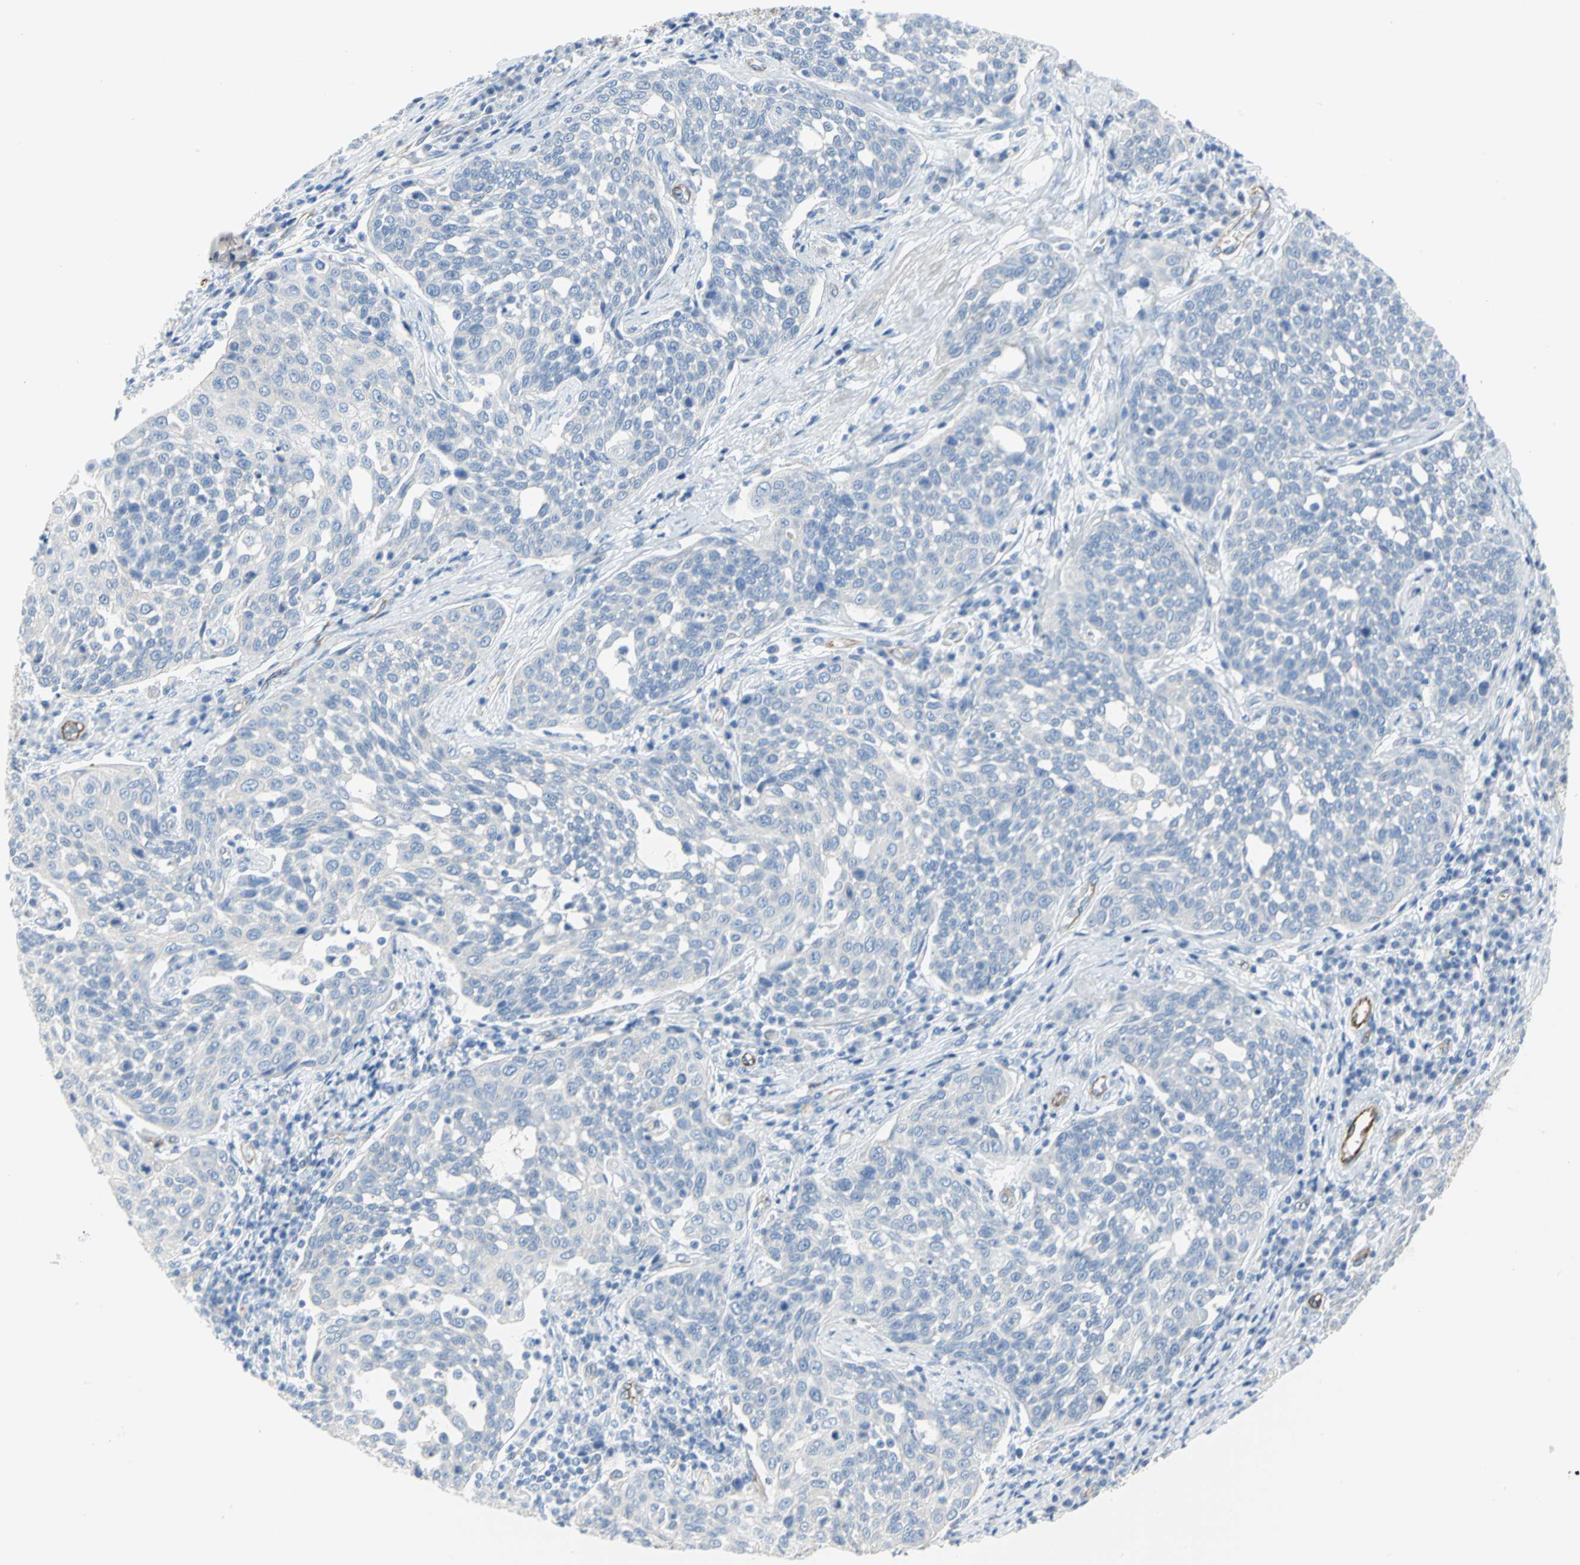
{"staining": {"intensity": "negative", "quantity": "none", "location": "none"}, "tissue": "cervical cancer", "cell_type": "Tumor cells", "image_type": "cancer", "snomed": [{"axis": "morphology", "description": "Squamous cell carcinoma, NOS"}, {"axis": "topography", "description": "Cervix"}], "caption": "Immunohistochemistry (IHC) of human cervical squamous cell carcinoma reveals no positivity in tumor cells.", "gene": "FLNB", "patient": {"sex": "female", "age": 34}}